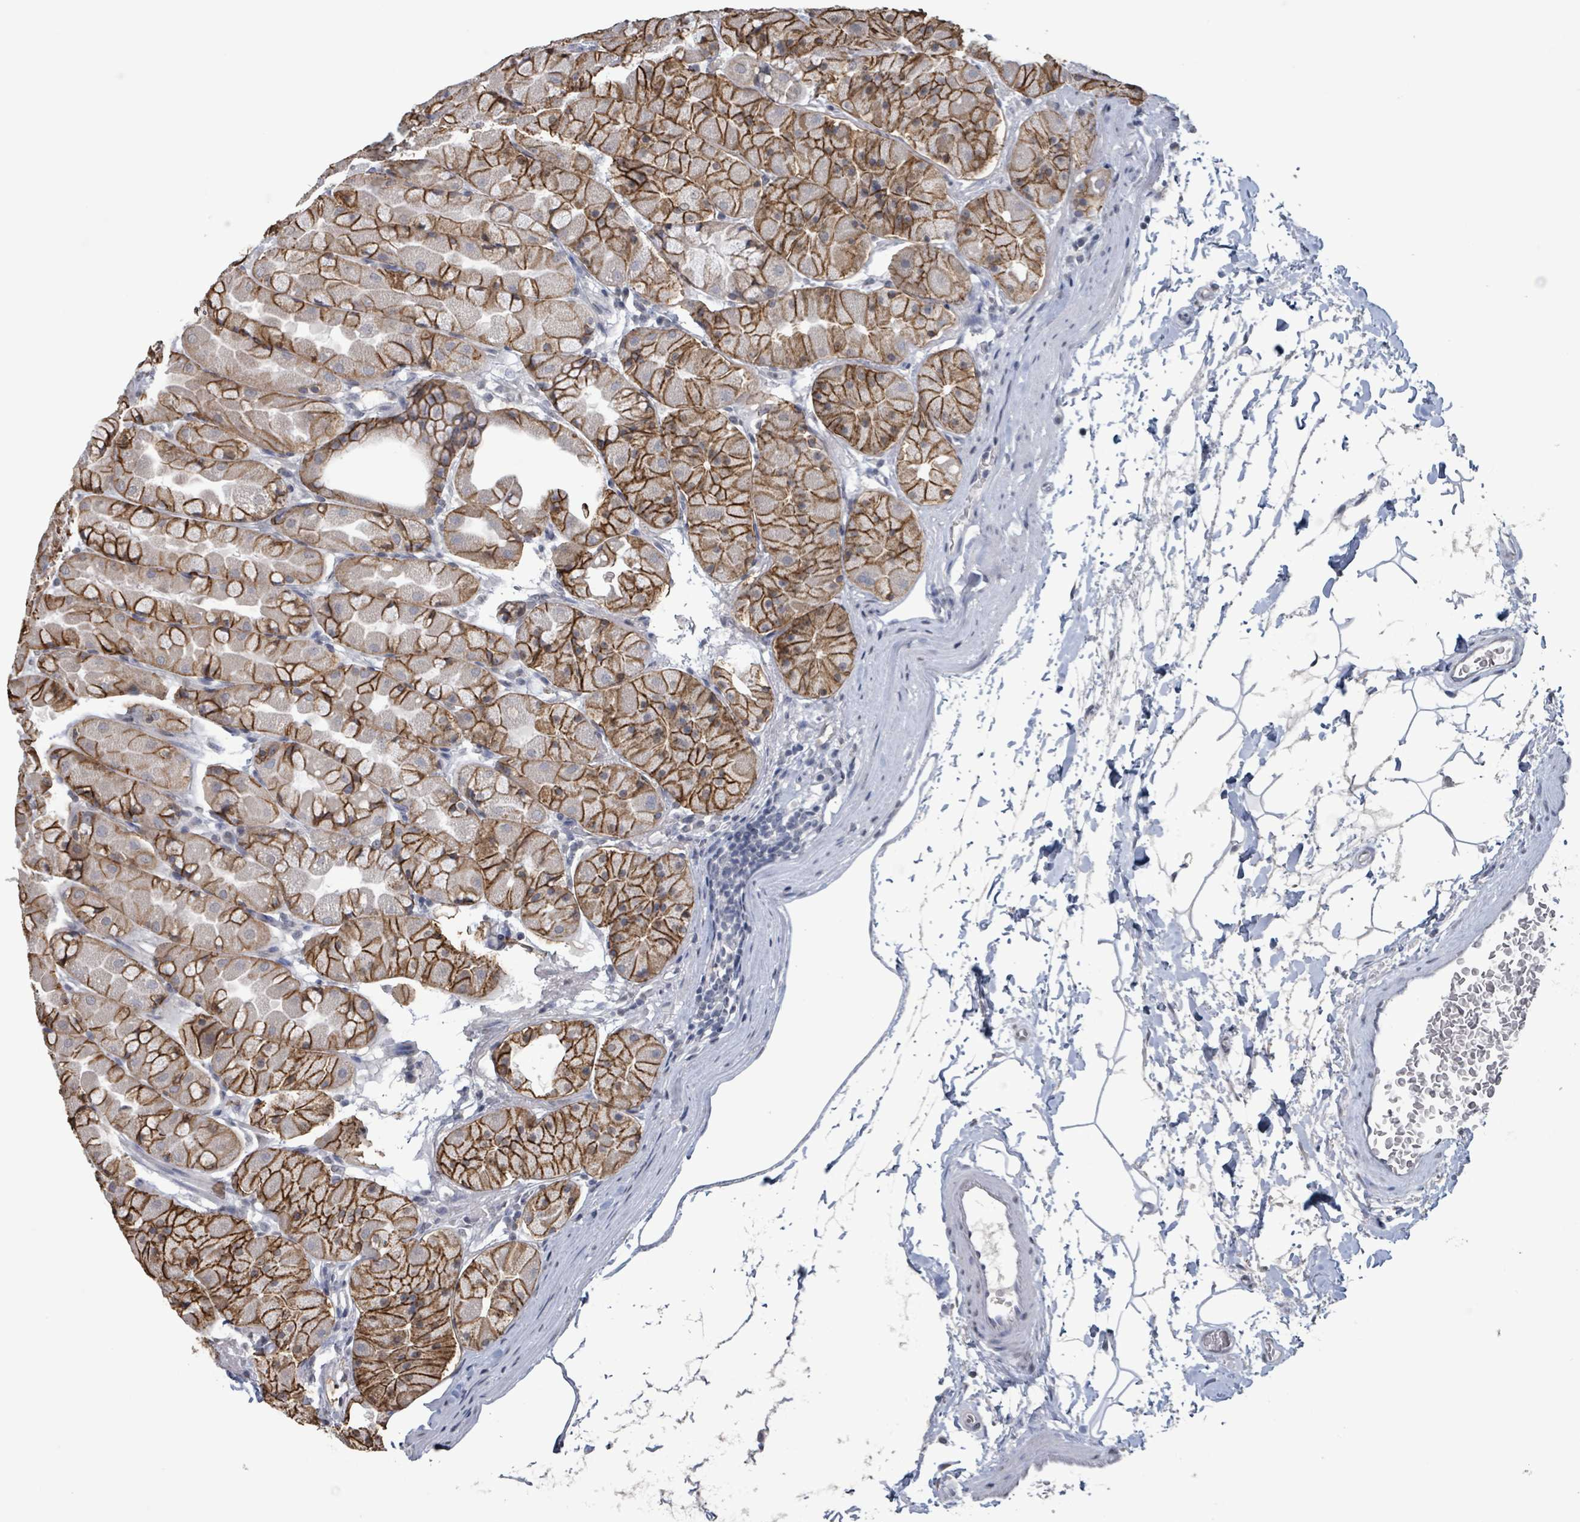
{"staining": {"intensity": "strong", "quantity": ">75%", "location": "cytoplasmic/membranous"}, "tissue": "stomach", "cell_type": "Glandular cells", "image_type": "normal", "snomed": [{"axis": "morphology", "description": "Normal tissue, NOS"}, {"axis": "topography", "description": "Stomach"}], "caption": "Benign stomach shows strong cytoplasmic/membranous expression in approximately >75% of glandular cells, visualized by immunohistochemistry.", "gene": "CA9", "patient": {"sex": "male", "age": 57}}